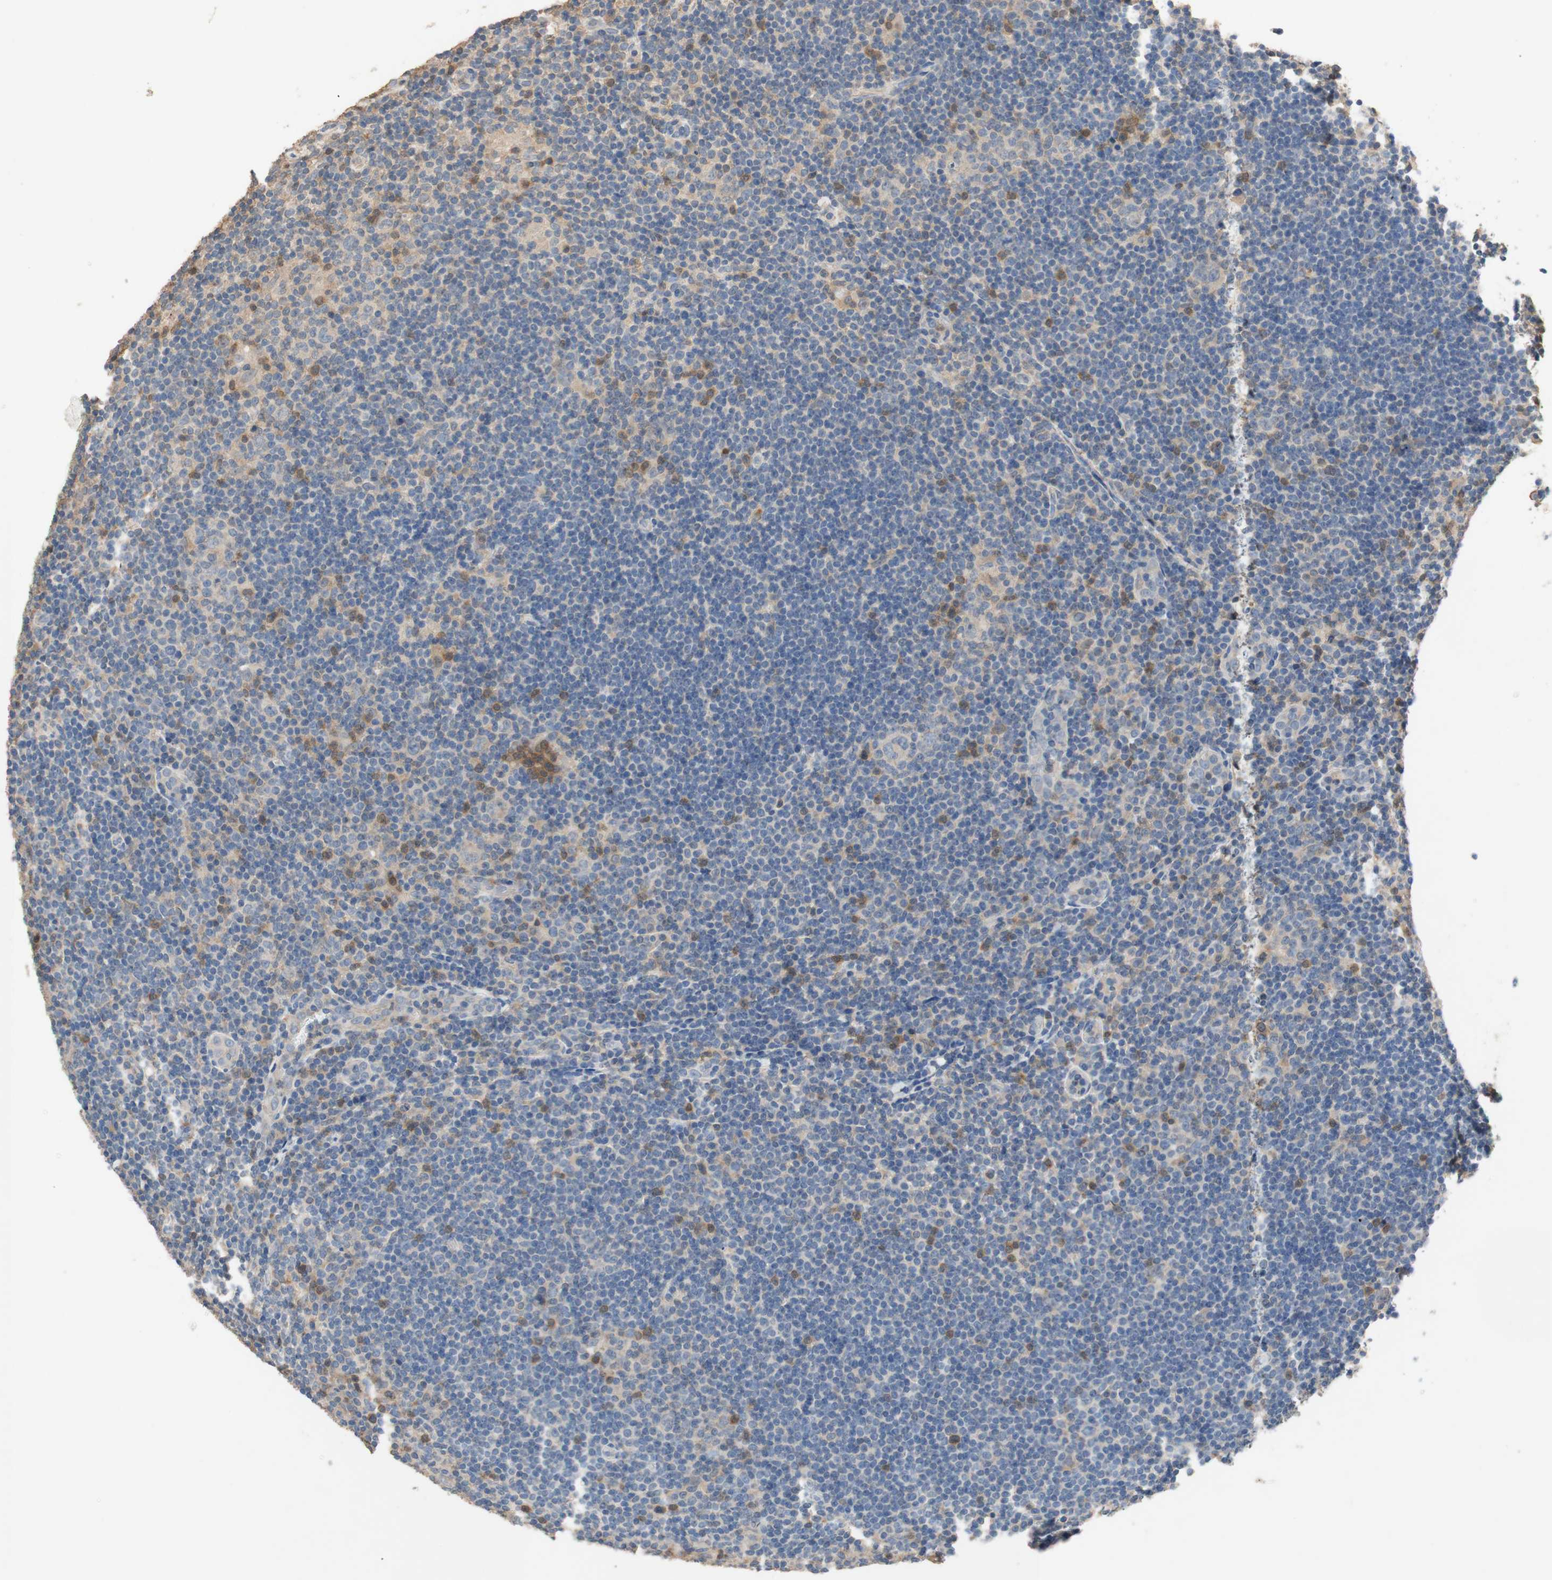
{"staining": {"intensity": "weak", "quantity": "25%-75%", "location": "cytoplasmic/membranous"}, "tissue": "lymphoma", "cell_type": "Tumor cells", "image_type": "cancer", "snomed": [{"axis": "morphology", "description": "Hodgkin's disease, NOS"}, {"axis": "topography", "description": "Lymph node"}], "caption": "Tumor cells reveal low levels of weak cytoplasmic/membranous expression in about 25%-75% of cells in Hodgkin's disease.", "gene": "ADAP1", "patient": {"sex": "female", "age": 57}}